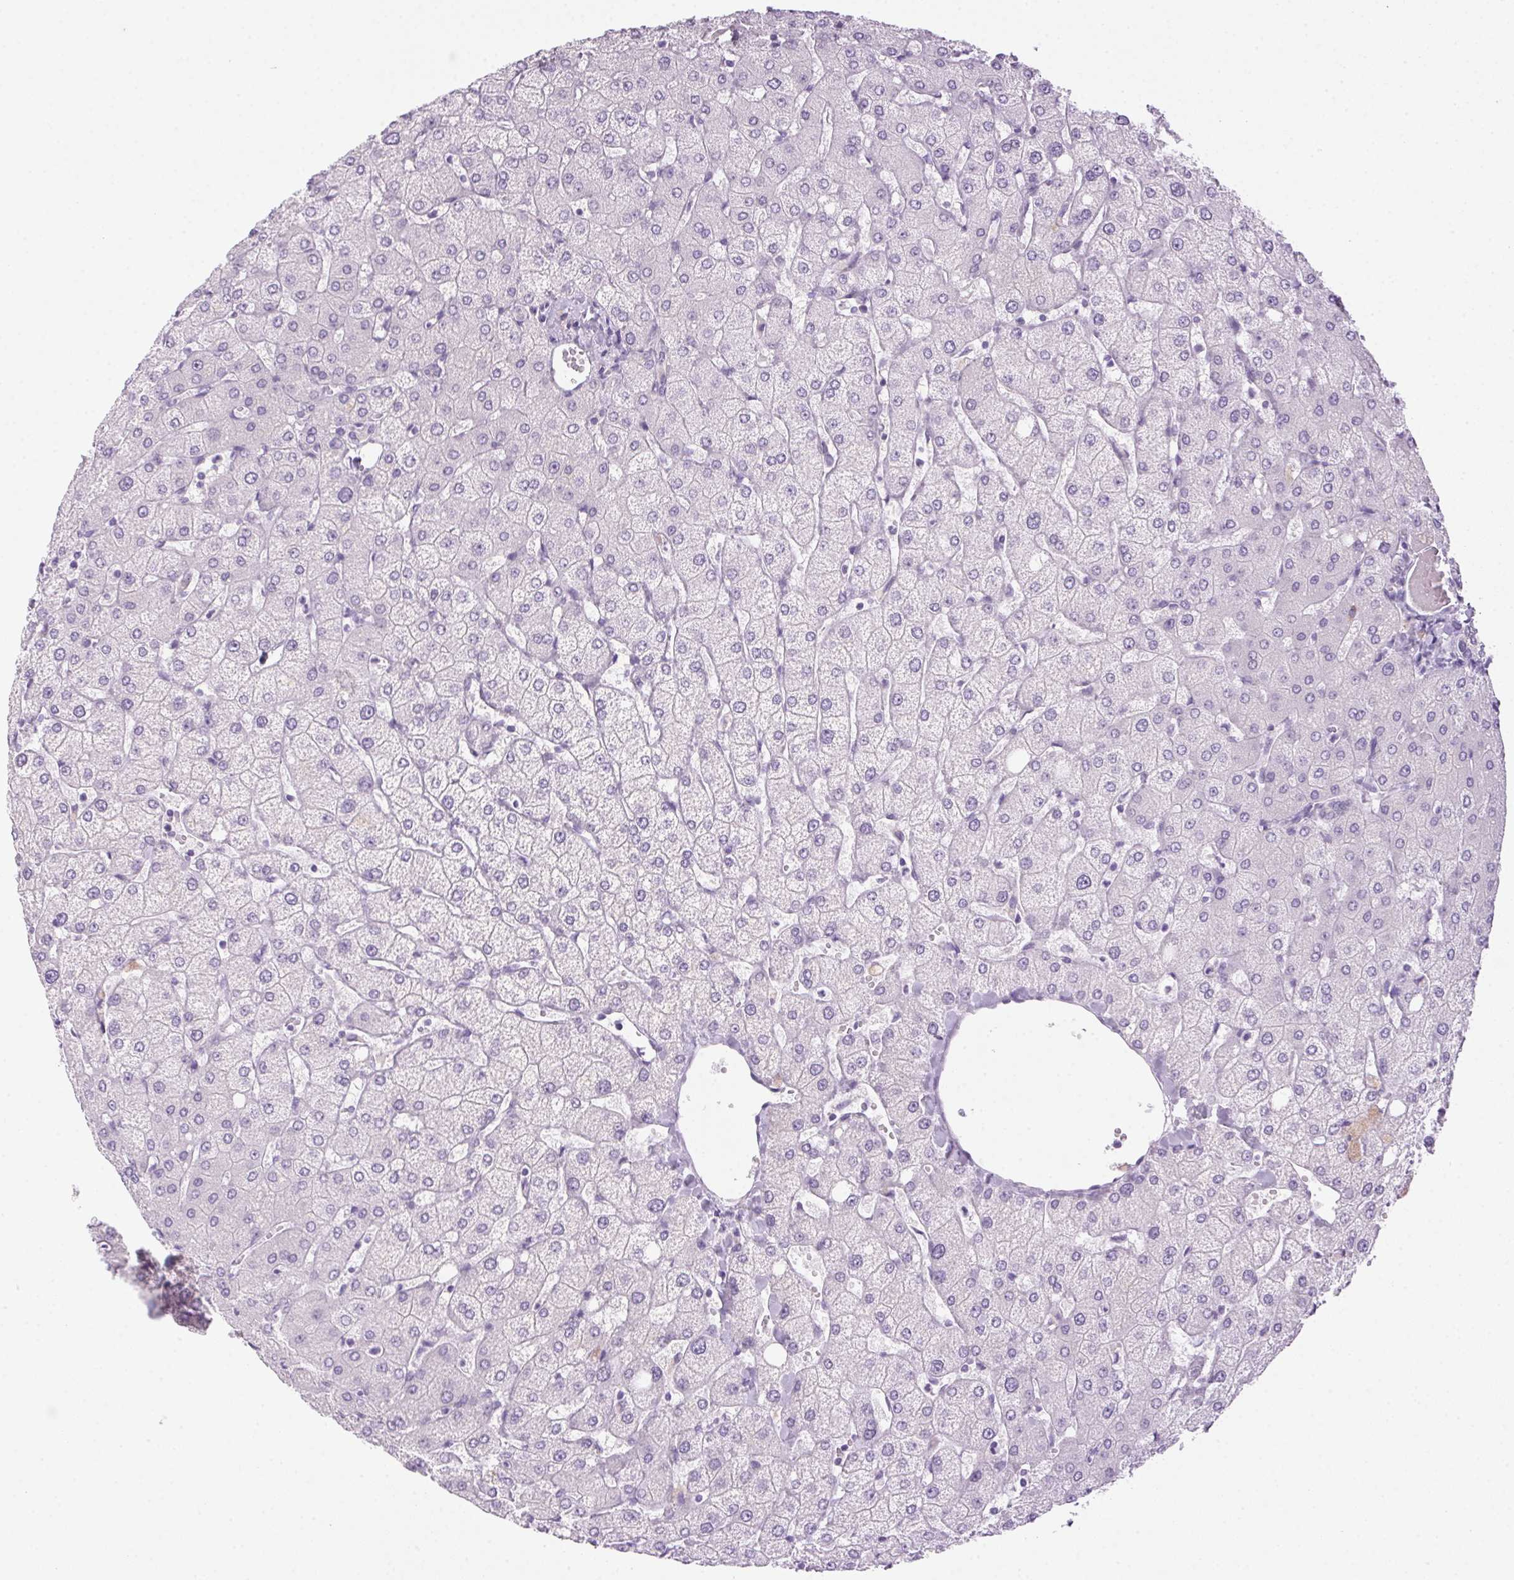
{"staining": {"intensity": "negative", "quantity": "none", "location": "none"}, "tissue": "liver", "cell_type": "Cholangiocytes", "image_type": "normal", "snomed": [{"axis": "morphology", "description": "Normal tissue, NOS"}, {"axis": "topography", "description": "Liver"}], "caption": "Photomicrograph shows no significant protein expression in cholangiocytes of normal liver. (DAB (3,3'-diaminobenzidine) immunohistochemistry, high magnification).", "gene": "POPDC2", "patient": {"sex": "female", "age": 54}}